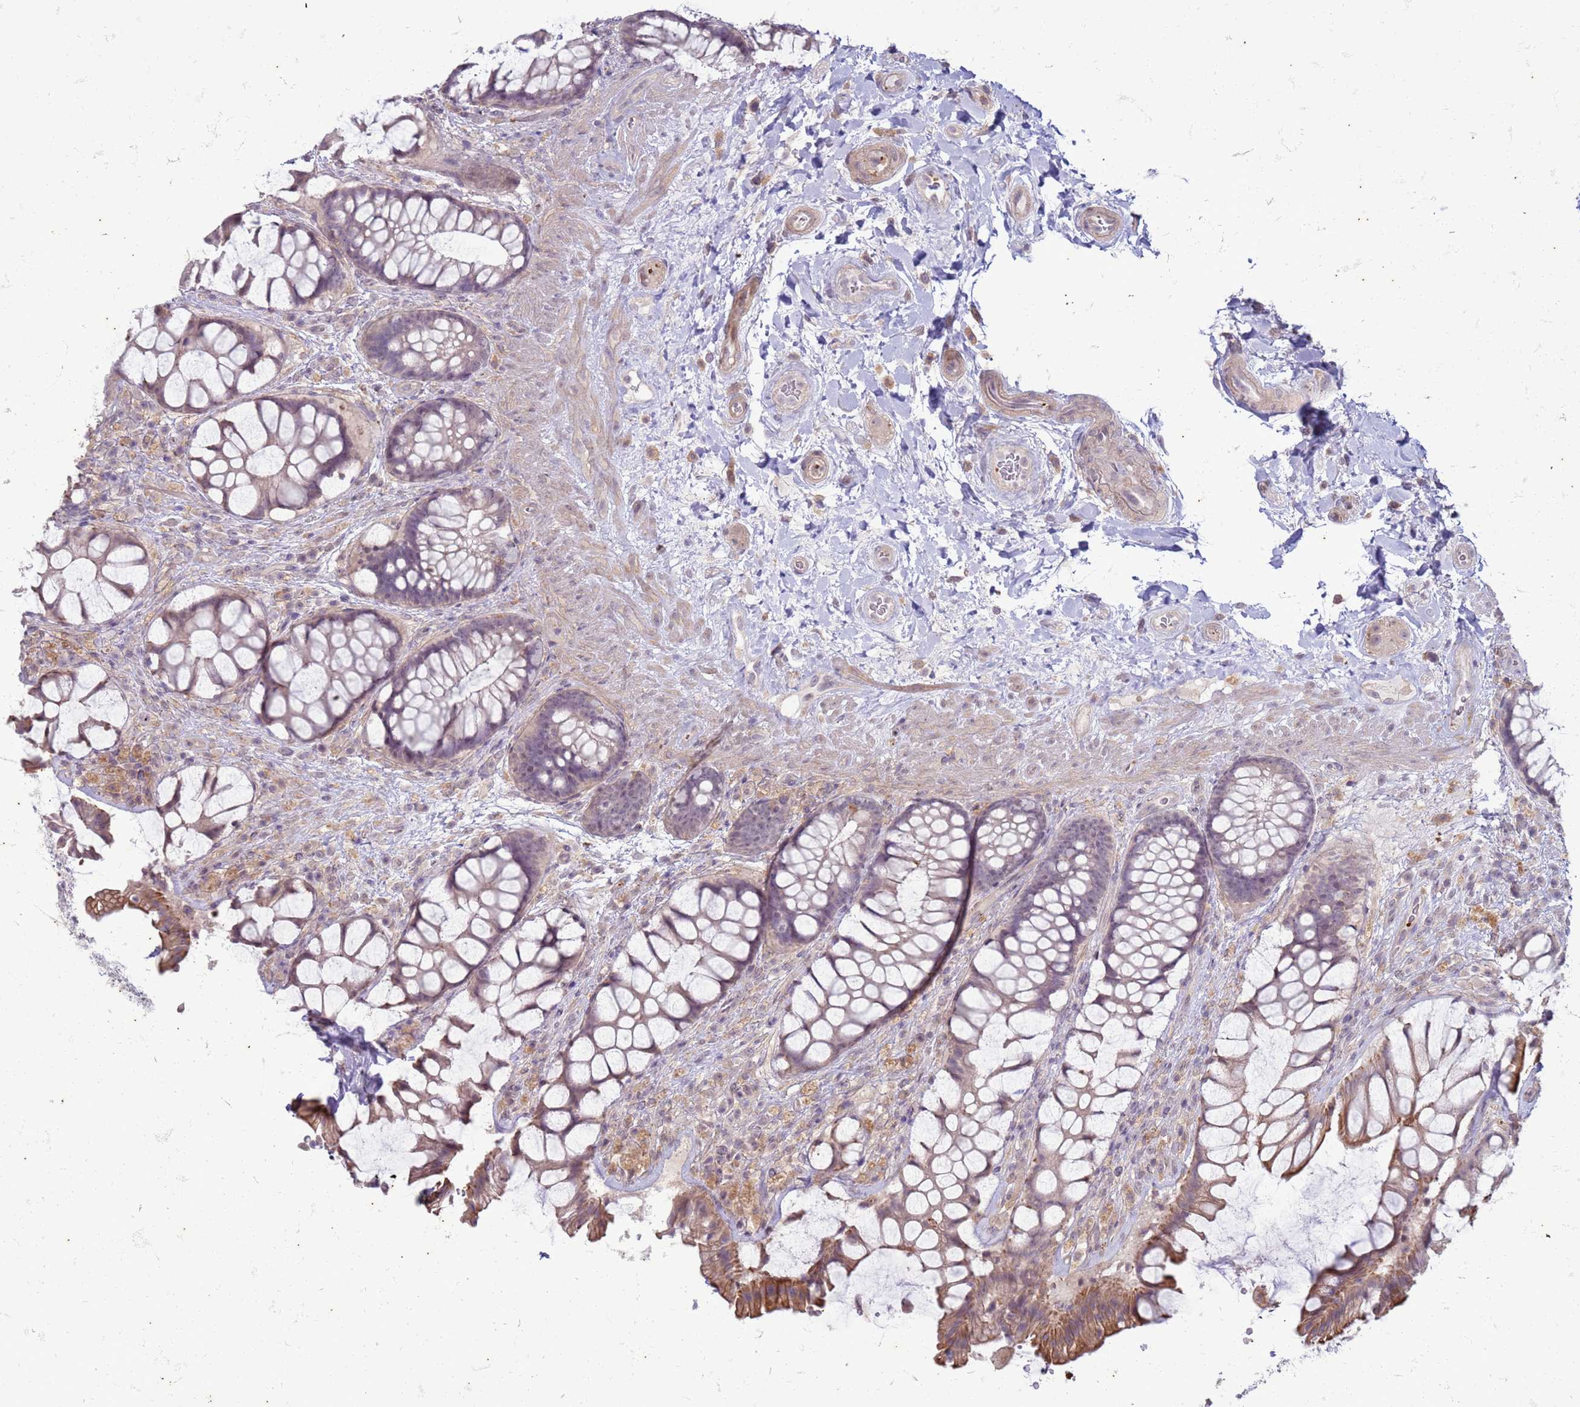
{"staining": {"intensity": "moderate", "quantity": "25%-75%", "location": "cytoplasmic/membranous"}, "tissue": "rectum", "cell_type": "Glandular cells", "image_type": "normal", "snomed": [{"axis": "morphology", "description": "Normal tissue, NOS"}, {"axis": "topography", "description": "Rectum"}], "caption": "This is a photomicrograph of IHC staining of normal rectum, which shows moderate expression in the cytoplasmic/membranous of glandular cells.", "gene": "SLC15A3", "patient": {"sex": "female", "age": 58}}